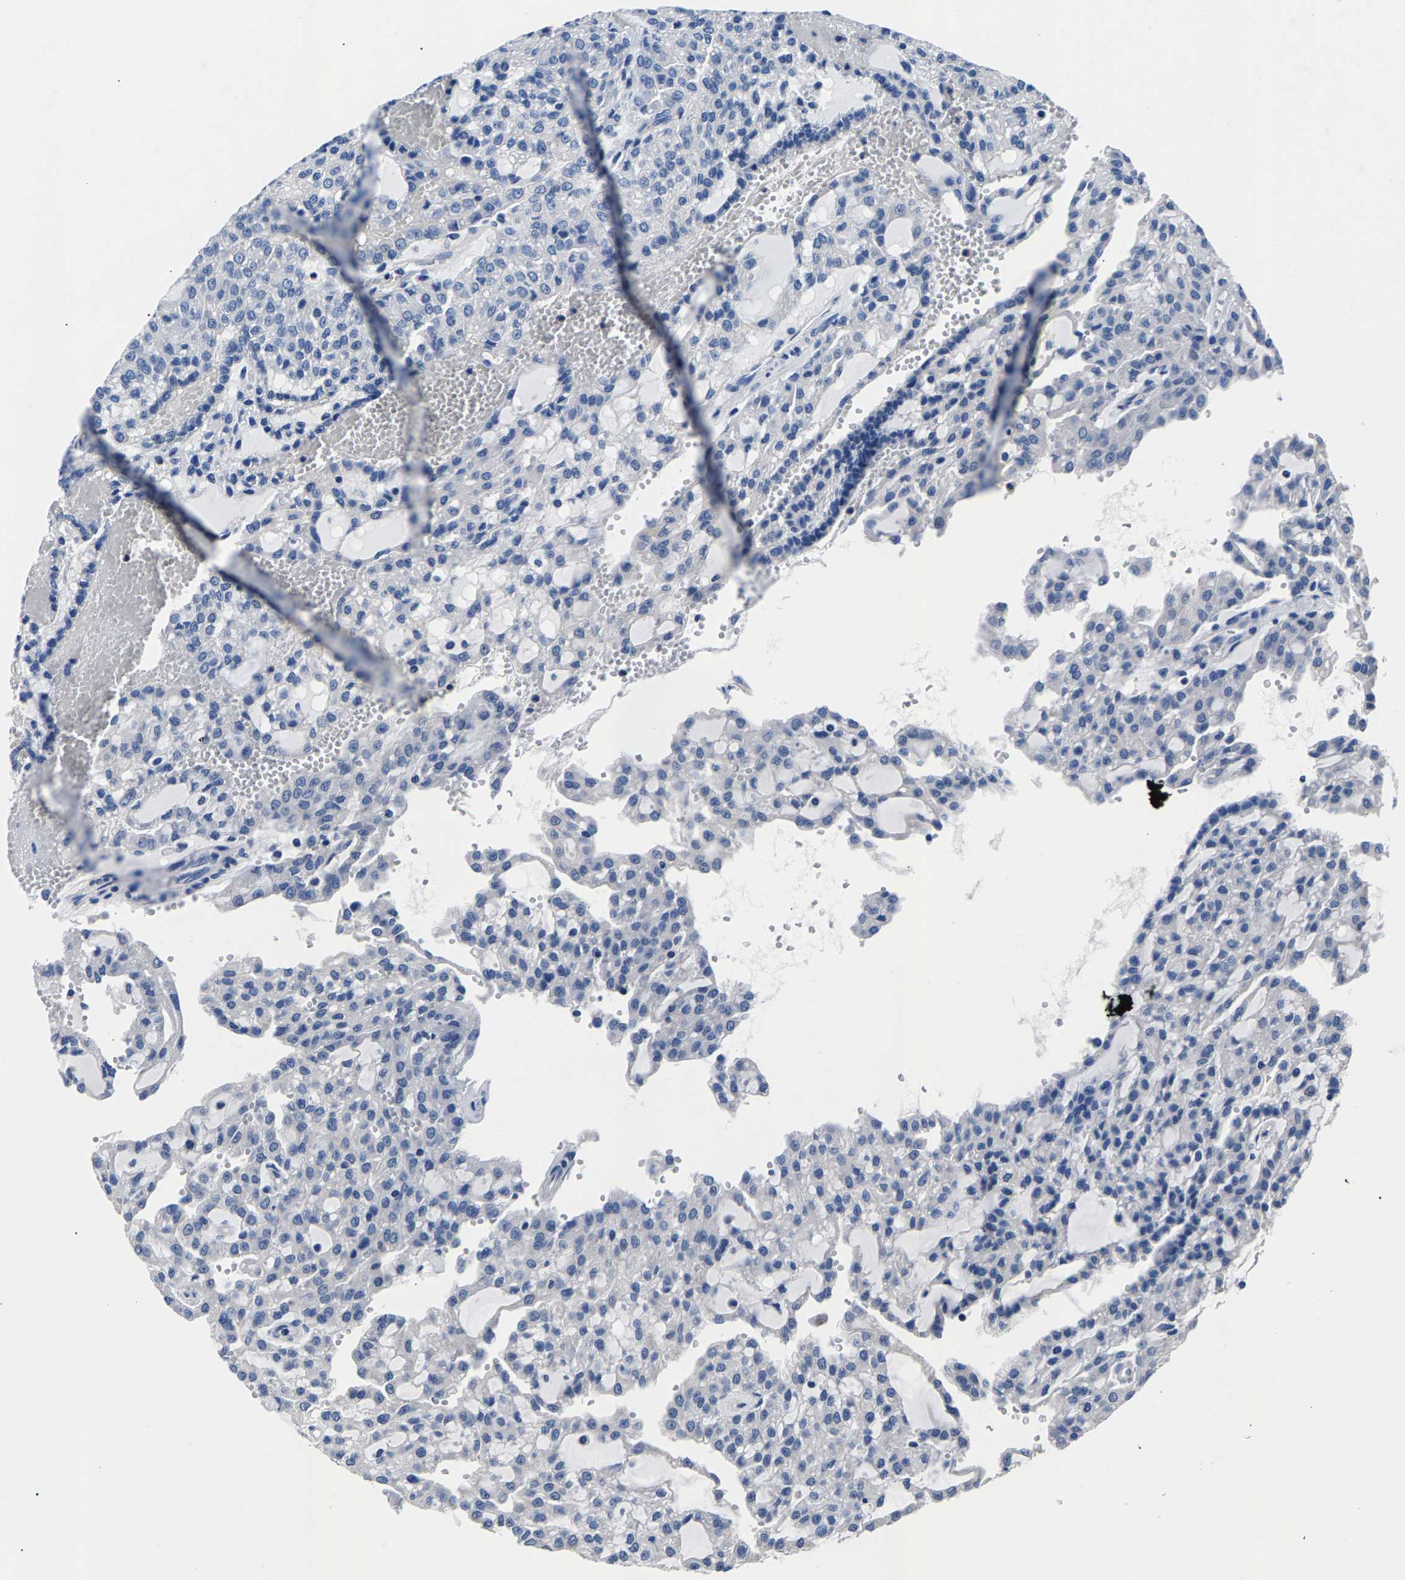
{"staining": {"intensity": "negative", "quantity": "none", "location": "none"}, "tissue": "renal cancer", "cell_type": "Tumor cells", "image_type": "cancer", "snomed": [{"axis": "morphology", "description": "Adenocarcinoma, NOS"}, {"axis": "topography", "description": "Kidney"}], "caption": "Renal adenocarcinoma stained for a protein using immunohistochemistry exhibits no positivity tumor cells.", "gene": "PHF24", "patient": {"sex": "male", "age": 63}}